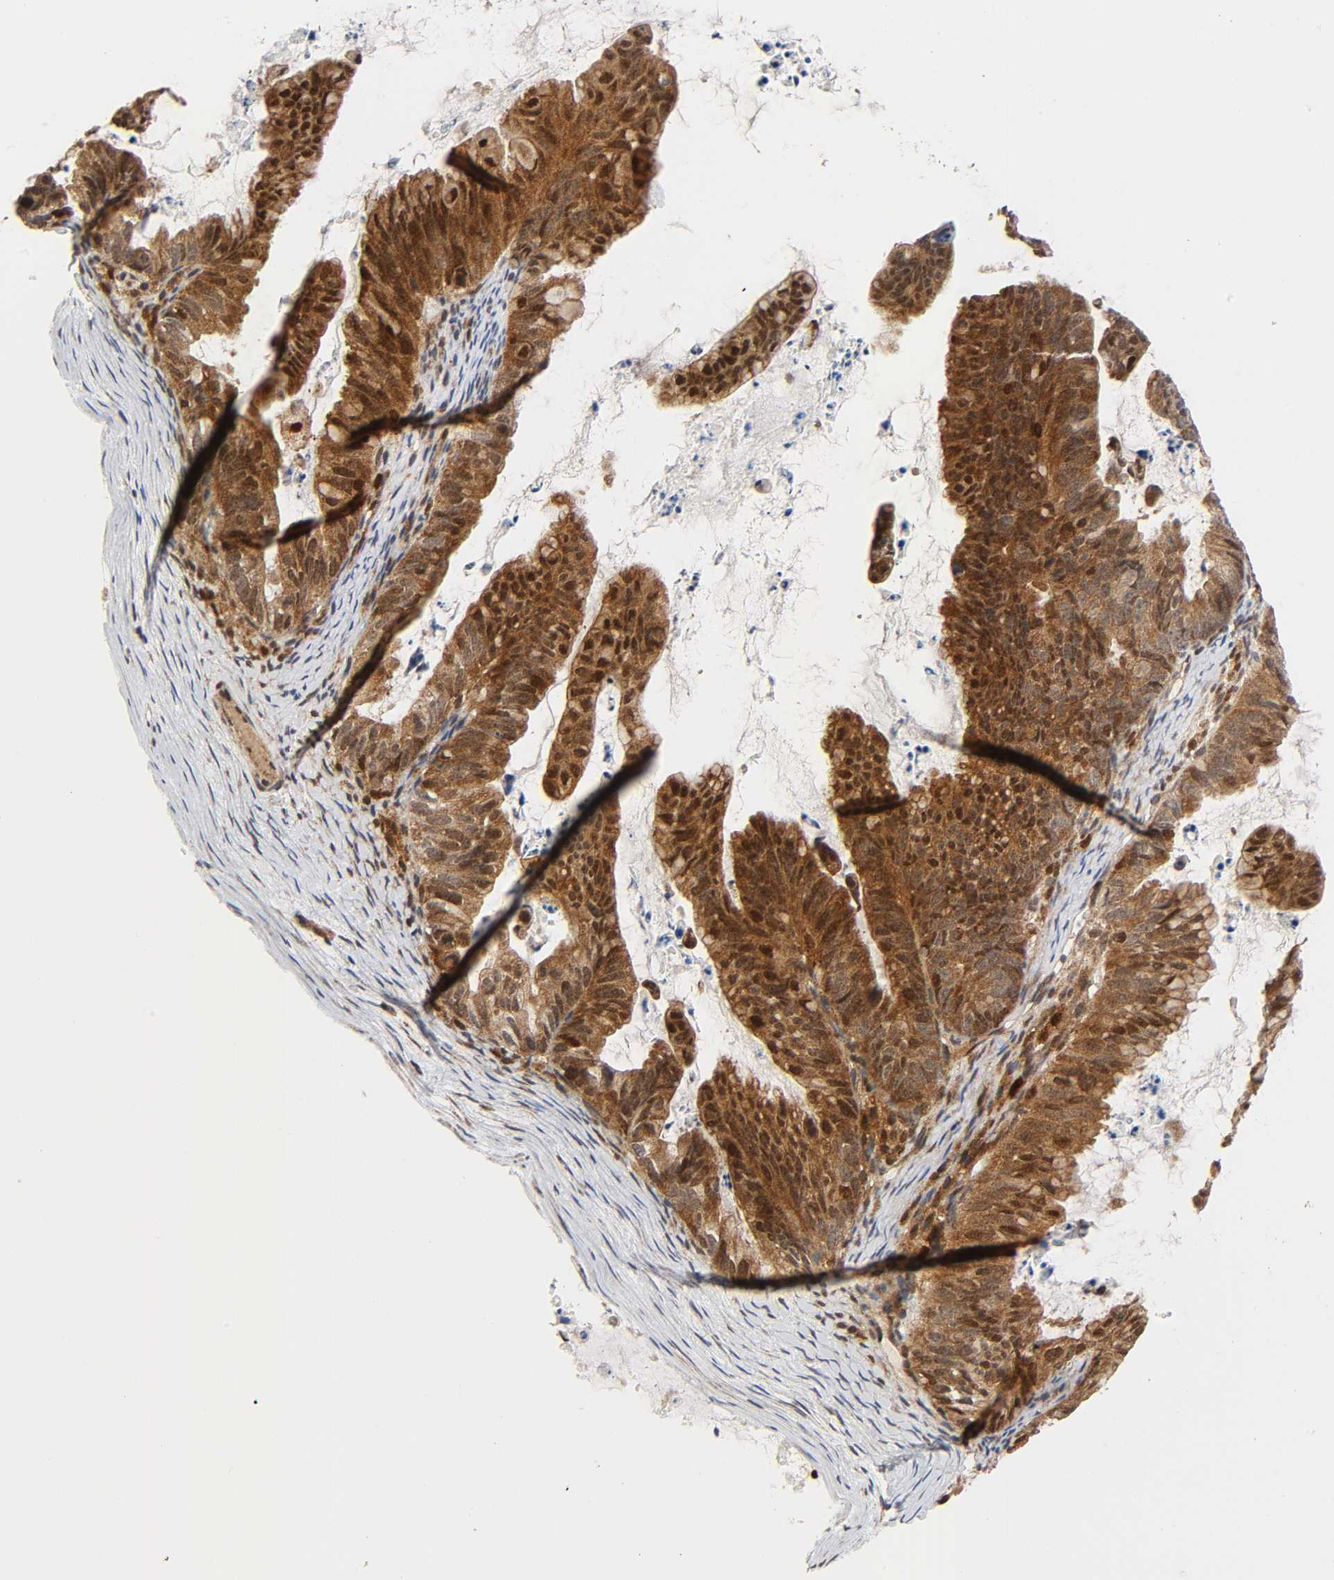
{"staining": {"intensity": "moderate", "quantity": ">75%", "location": "cytoplasmic/membranous,nuclear"}, "tissue": "ovarian cancer", "cell_type": "Tumor cells", "image_type": "cancer", "snomed": [{"axis": "morphology", "description": "Cystadenocarcinoma, mucinous, NOS"}, {"axis": "topography", "description": "Ovary"}], "caption": "A photomicrograph of mucinous cystadenocarcinoma (ovarian) stained for a protein demonstrates moderate cytoplasmic/membranous and nuclear brown staining in tumor cells. (DAB = brown stain, brightfield microscopy at high magnification).", "gene": "CASP9", "patient": {"sex": "female", "age": 36}}